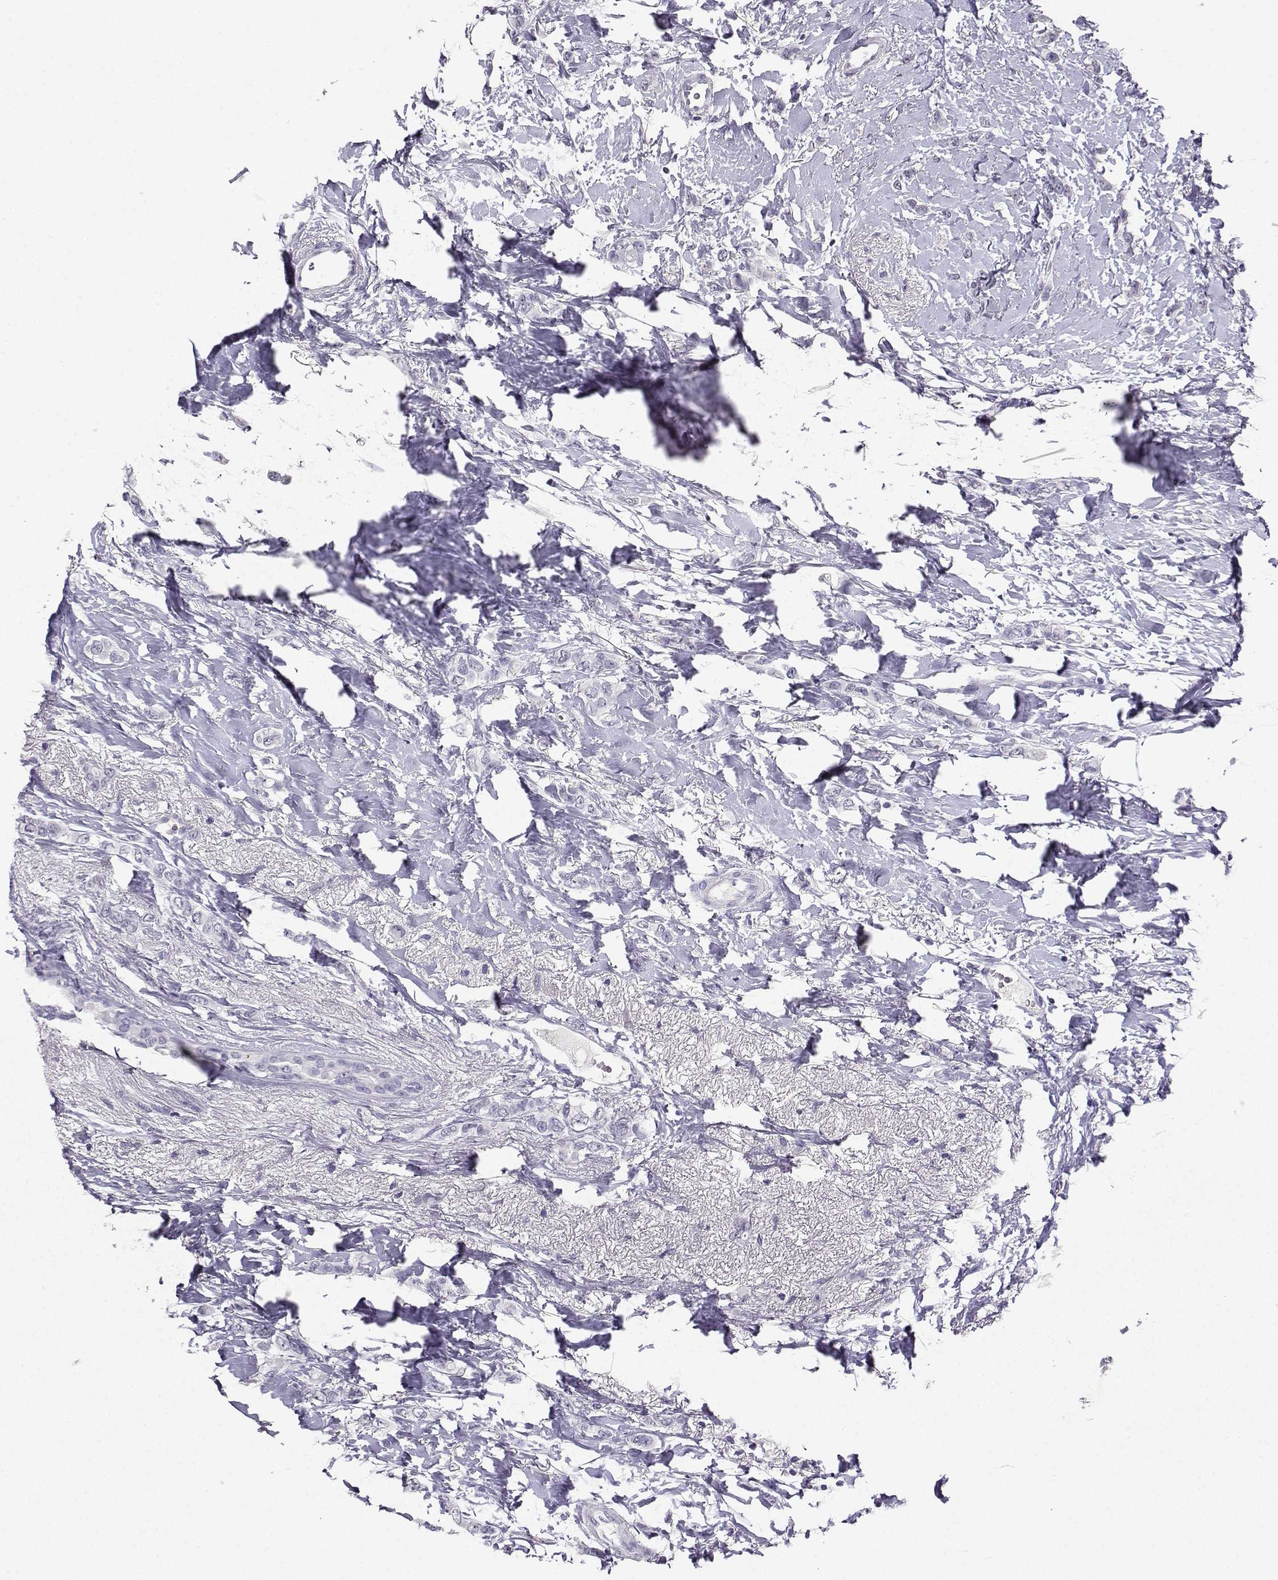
{"staining": {"intensity": "negative", "quantity": "none", "location": "none"}, "tissue": "breast cancer", "cell_type": "Tumor cells", "image_type": "cancer", "snomed": [{"axis": "morphology", "description": "Lobular carcinoma"}, {"axis": "topography", "description": "Breast"}], "caption": "This image is of lobular carcinoma (breast) stained with IHC to label a protein in brown with the nuclei are counter-stained blue. There is no positivity in tumor cells.", "gene": "TBR1", "patient": {"sex": "female", "age": 66}}